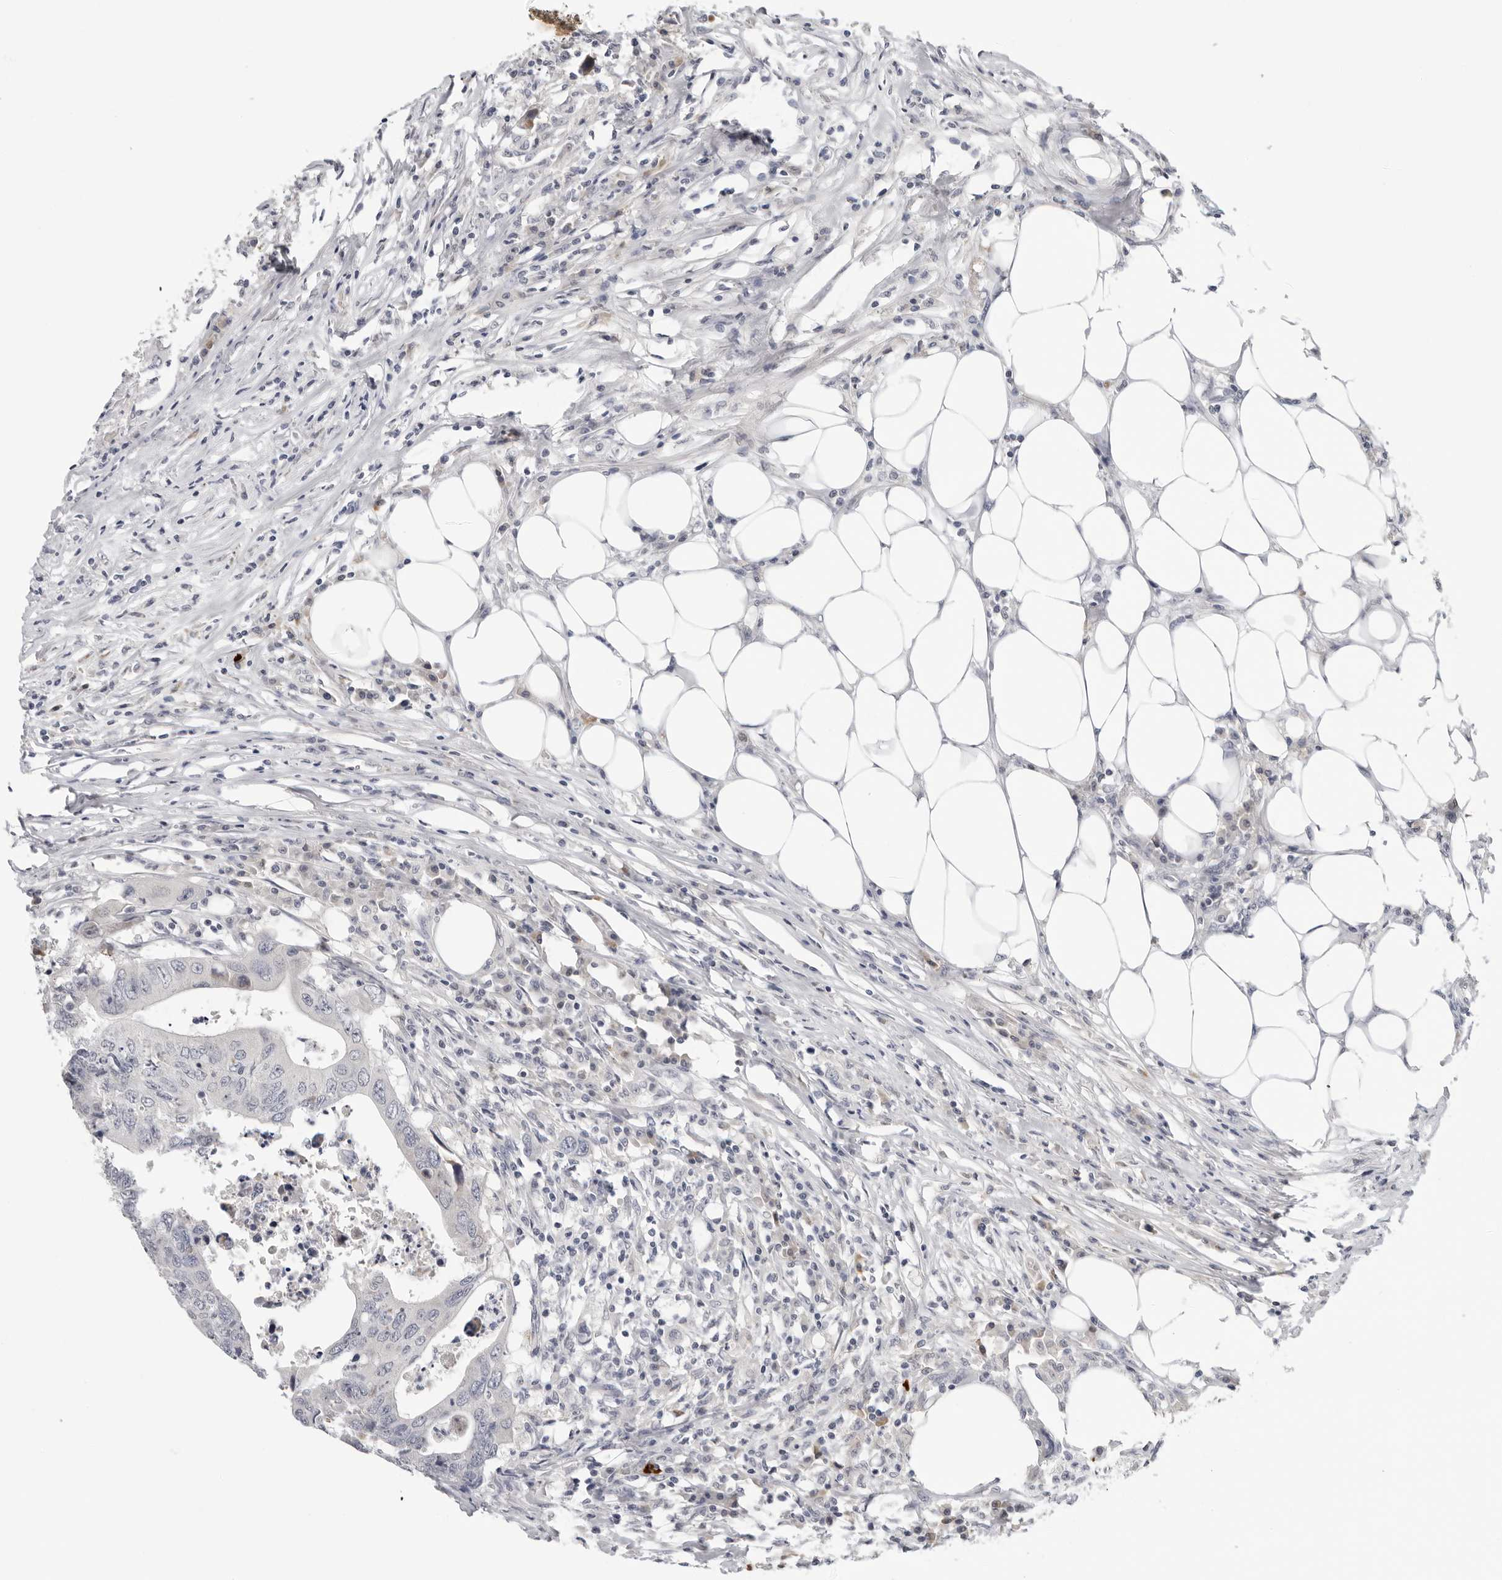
{"staining": {"intensity": "negative", "quantity": "none", "location": "none"}, "tissue": "colorectal cancer", "cell_type": "Tumor cells", "image_type": "cancer", "snomed": [{"axis": "morphology", "description": "Adenocarcinoma, NOS"}, {"axis": "topography", "description": "Colon"}], "caption": "DAB (3,3'-diaminobenzidine) immunohistochemical staining of human colorectal cancer demonstrates no significant staining in tumor cells.", "gene": "ZNF502", "patient": {"sex": "male", "age": 71}}